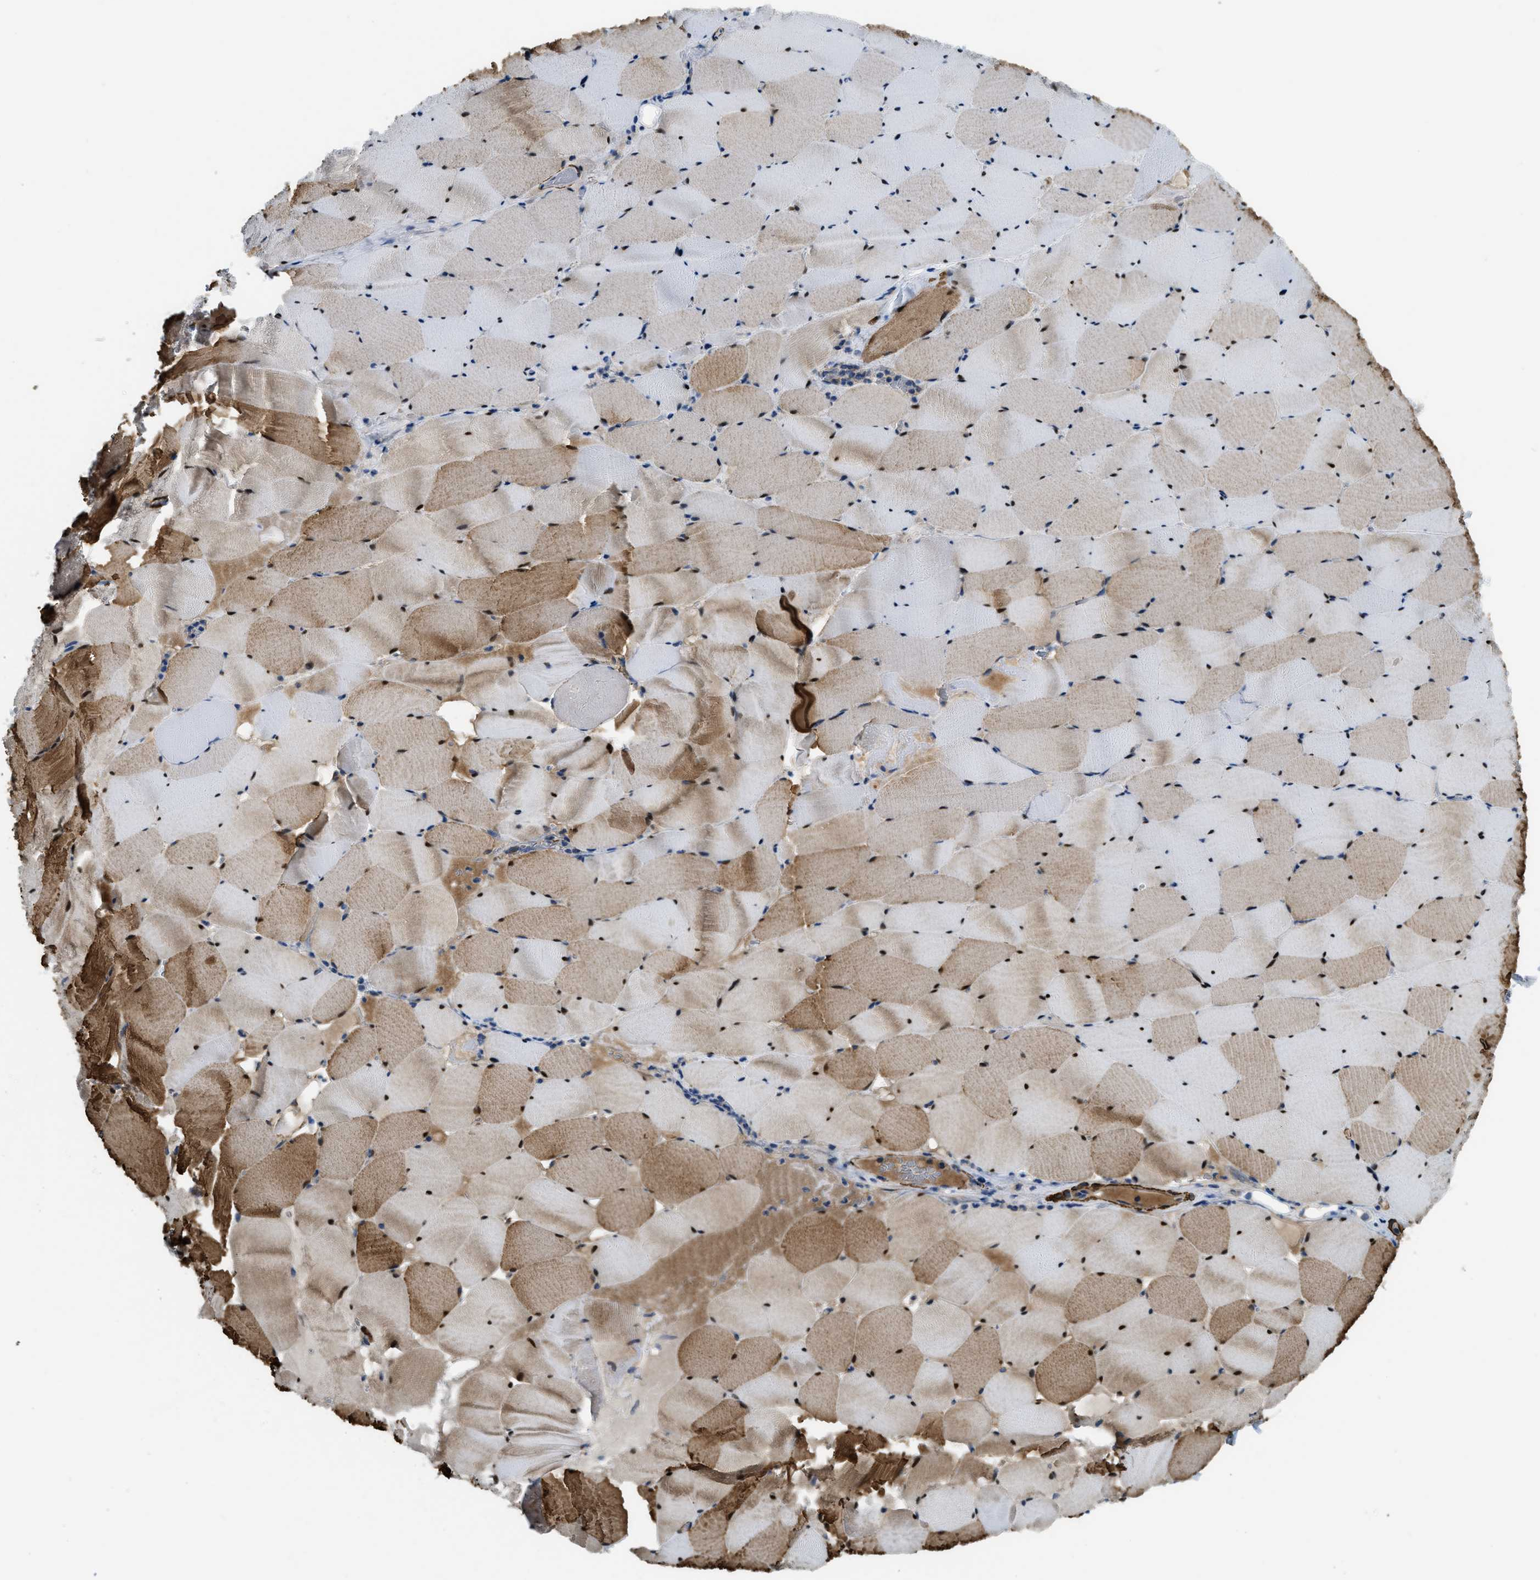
{"staining": {"intensity": "strong", "quantity": "25%-75%", "location": "cytoplasmic/membranous,nuclear"}, "tissue": "skeletal muscle", "cell_type": "Myocytes", "image_type": "normal", "snomed": [{"axis": "morphology", "description": "Normal tissue, NOS"}, {"axis": "topography", "description": "Skeletal muscle"}], "caption": "Protein expression analysis of benign skeletal muscle demonstrates strong cytoplasmic/membranous,nuclear expression in about 25%-75% of myocytes.", "gene": "BMPR1A", "patient": {"sex": "male", "age": 62}}